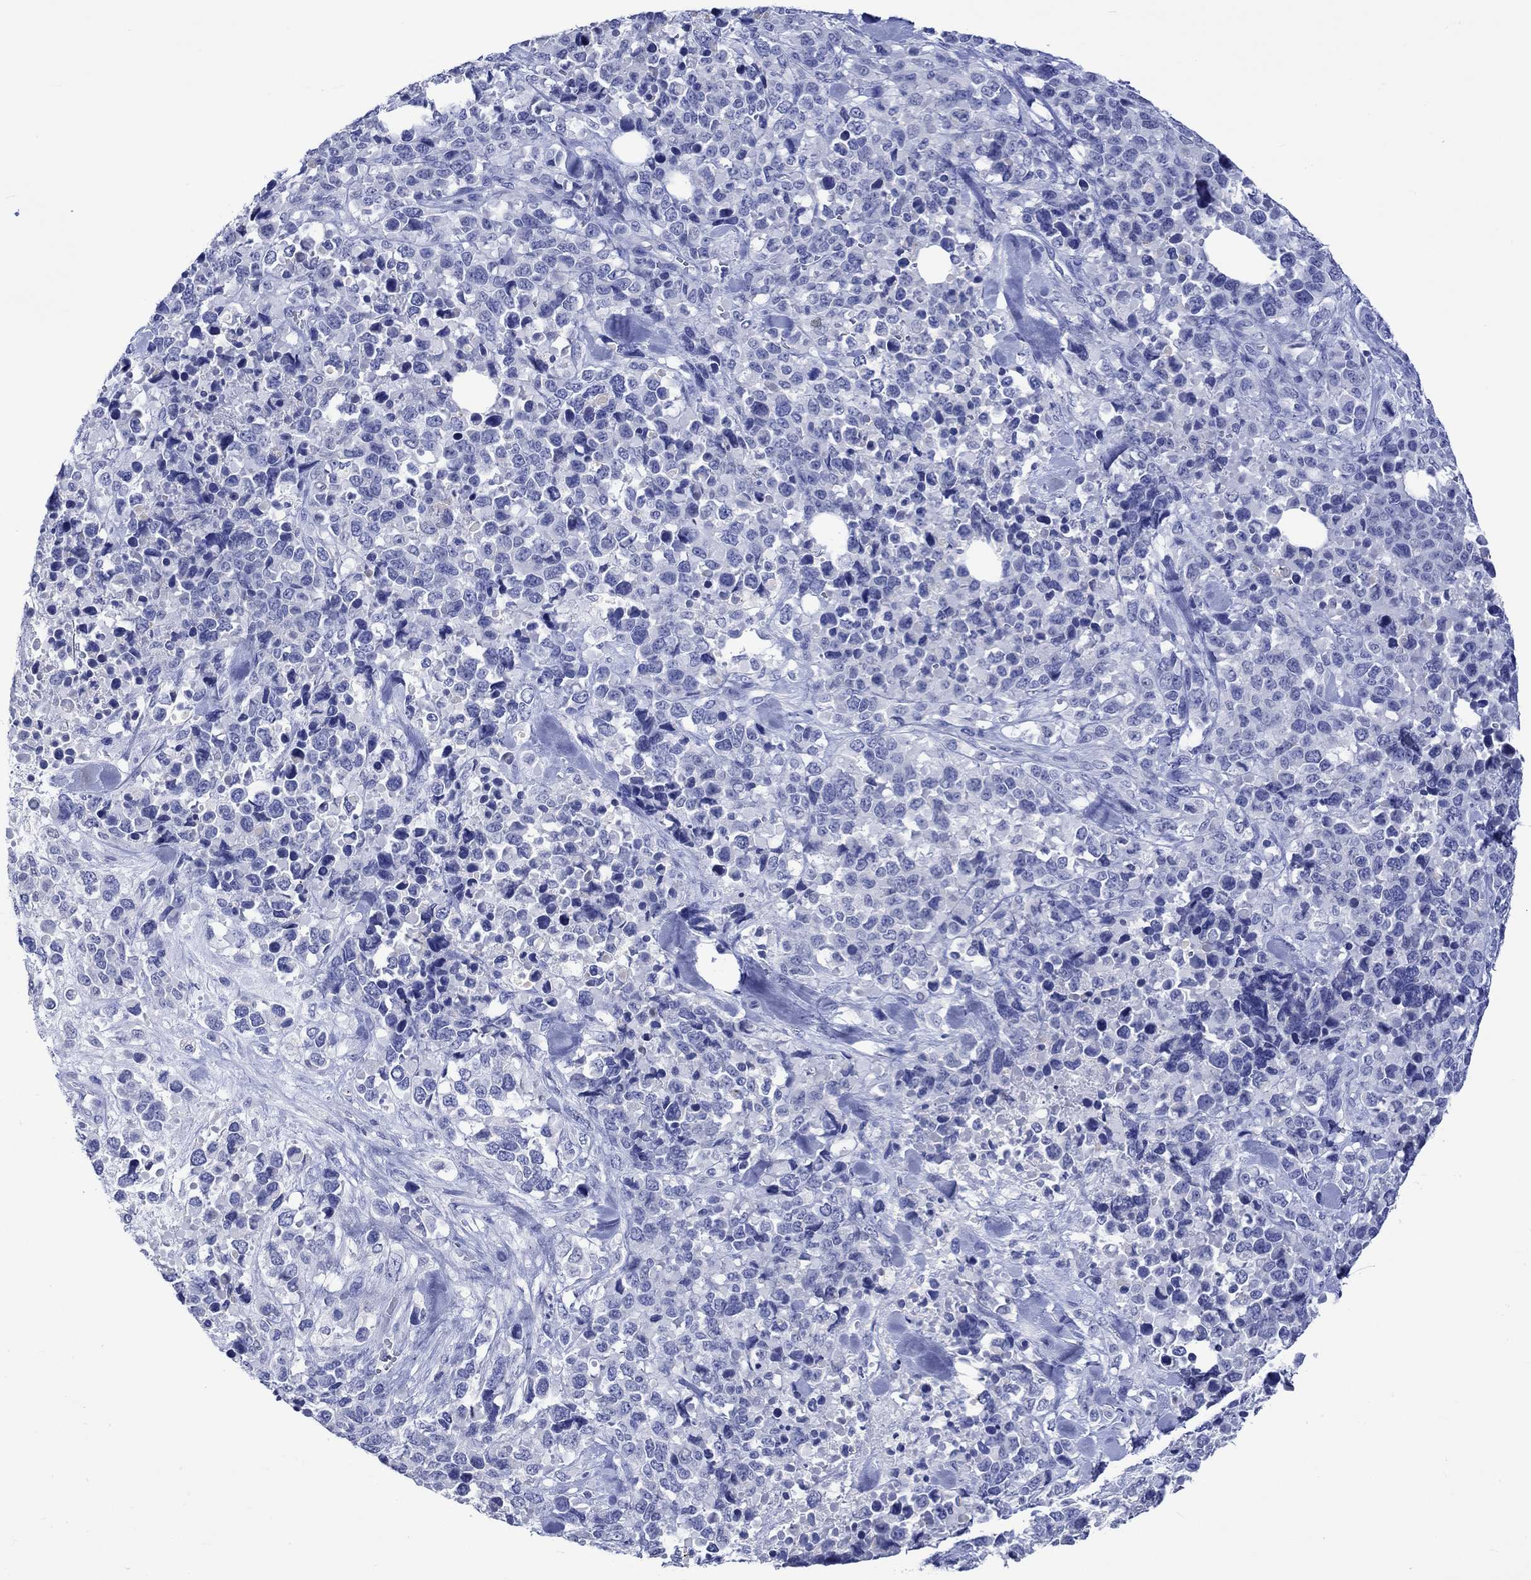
{"staining": {"intensity": "negative", "quantity": "none", "location": "none"}, "tissue": "melanoma", "cell_type": "Tumor cells", "image_type": "cancer", "snomed": [{"axis": "morphology", "description": "Malignant melanoma, Metastatic site"}, {"axis": "topography", "description": "Skin"}], "caption": "Immunohistochemistry photomicrograph of neoplastic tissue: human malignant melanoma (metastatic site) stained with DAB (3,3'-diaminobenzidine) exhibits no significant protein positivity in tumor cells.", "gene": "KLHL35", "patient": {"sex": "male", "age": 84}}